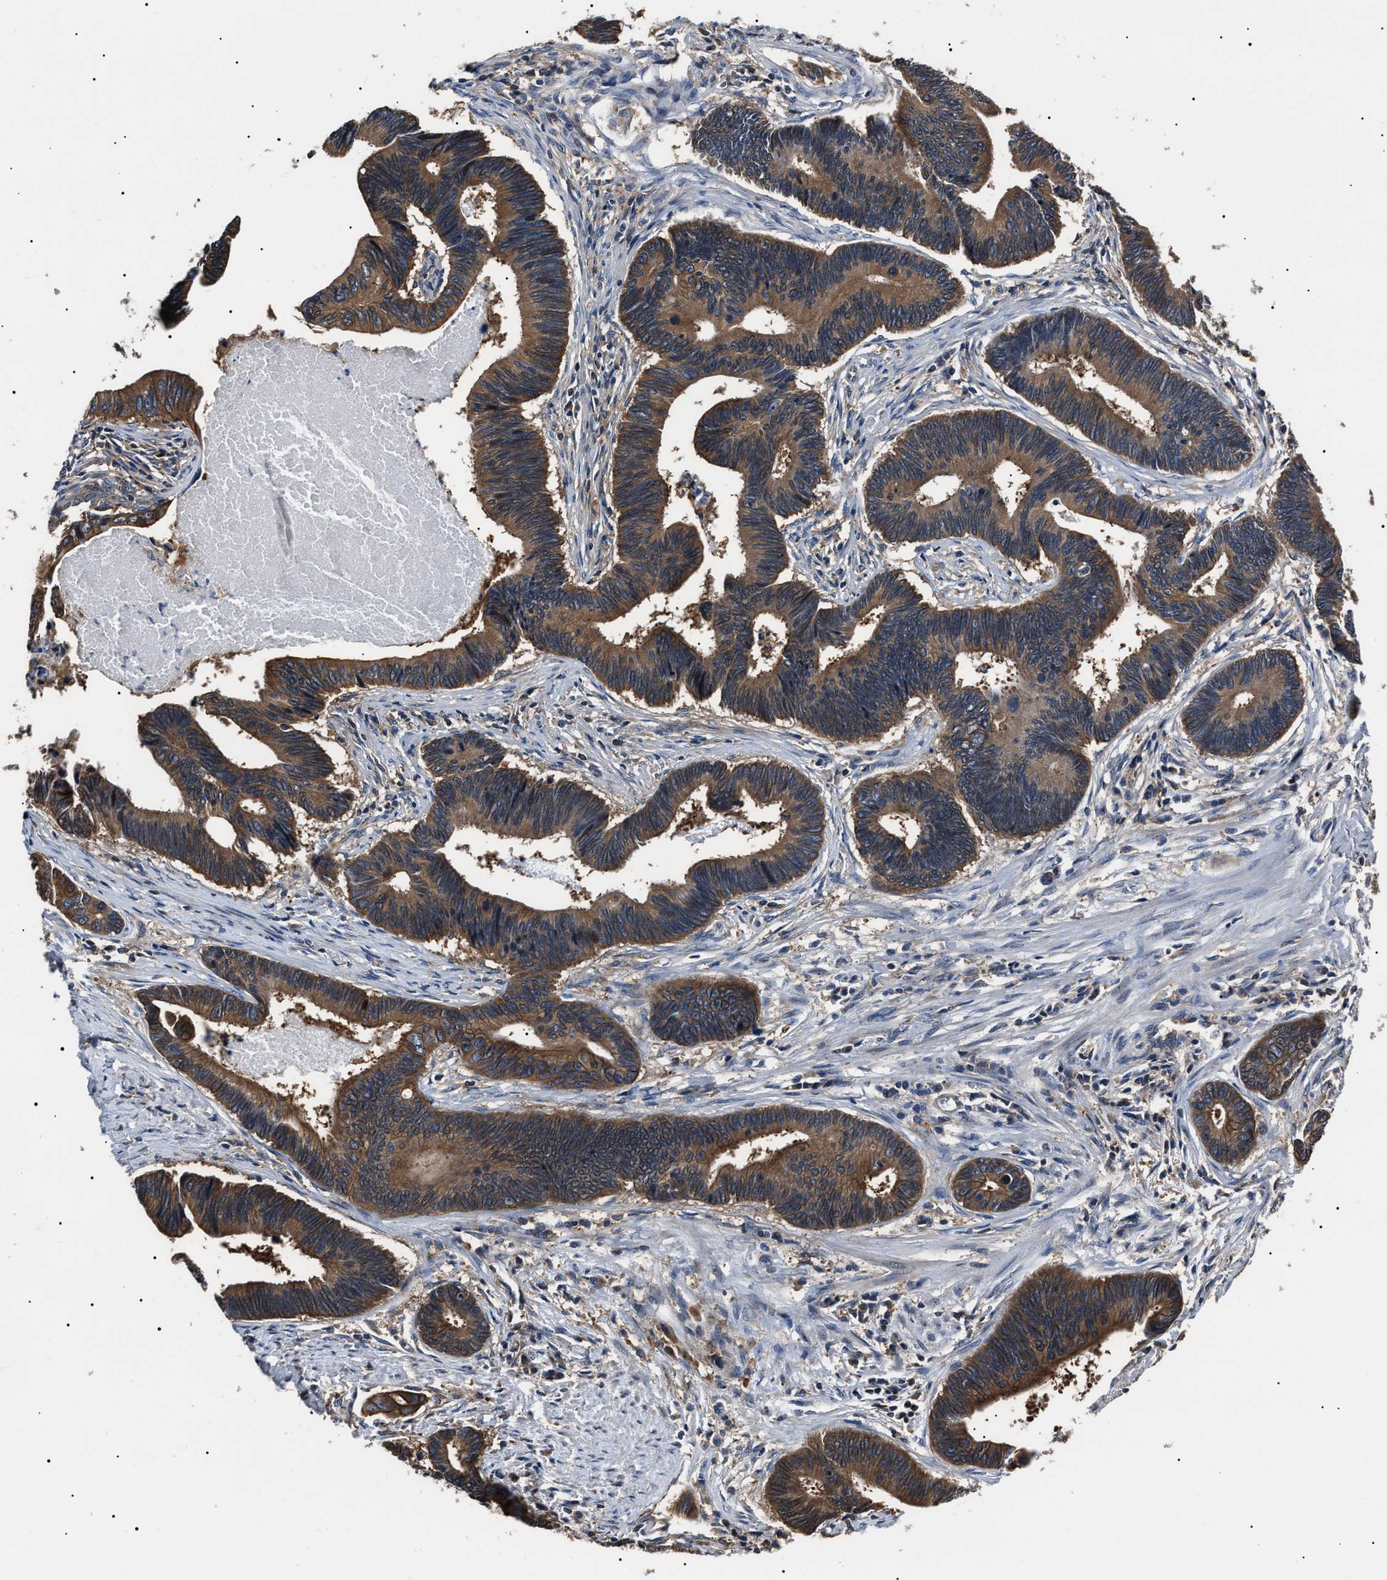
{"staining": {"intensity": "moderate", "quantity": ">75%", "location": "cytoplasmic/membranous"}, "tissue": "pancreatic cancer", "cell_type": "Tumor cells", "image_type": "cancer", "snomed": [{"axis": "morphology", "description": "Adenocarcinoma, NOS"}, {"axis": "topography", "description": "Pancreas"}], "caption": "Pancreatic cancer stained for a protein (brown) demonstrates moderate cytoplasmic/membranous positive expression in about >75% of tumor cells.", "gene": "CCT8", "patient": {"sex": "female", "age": 70}}